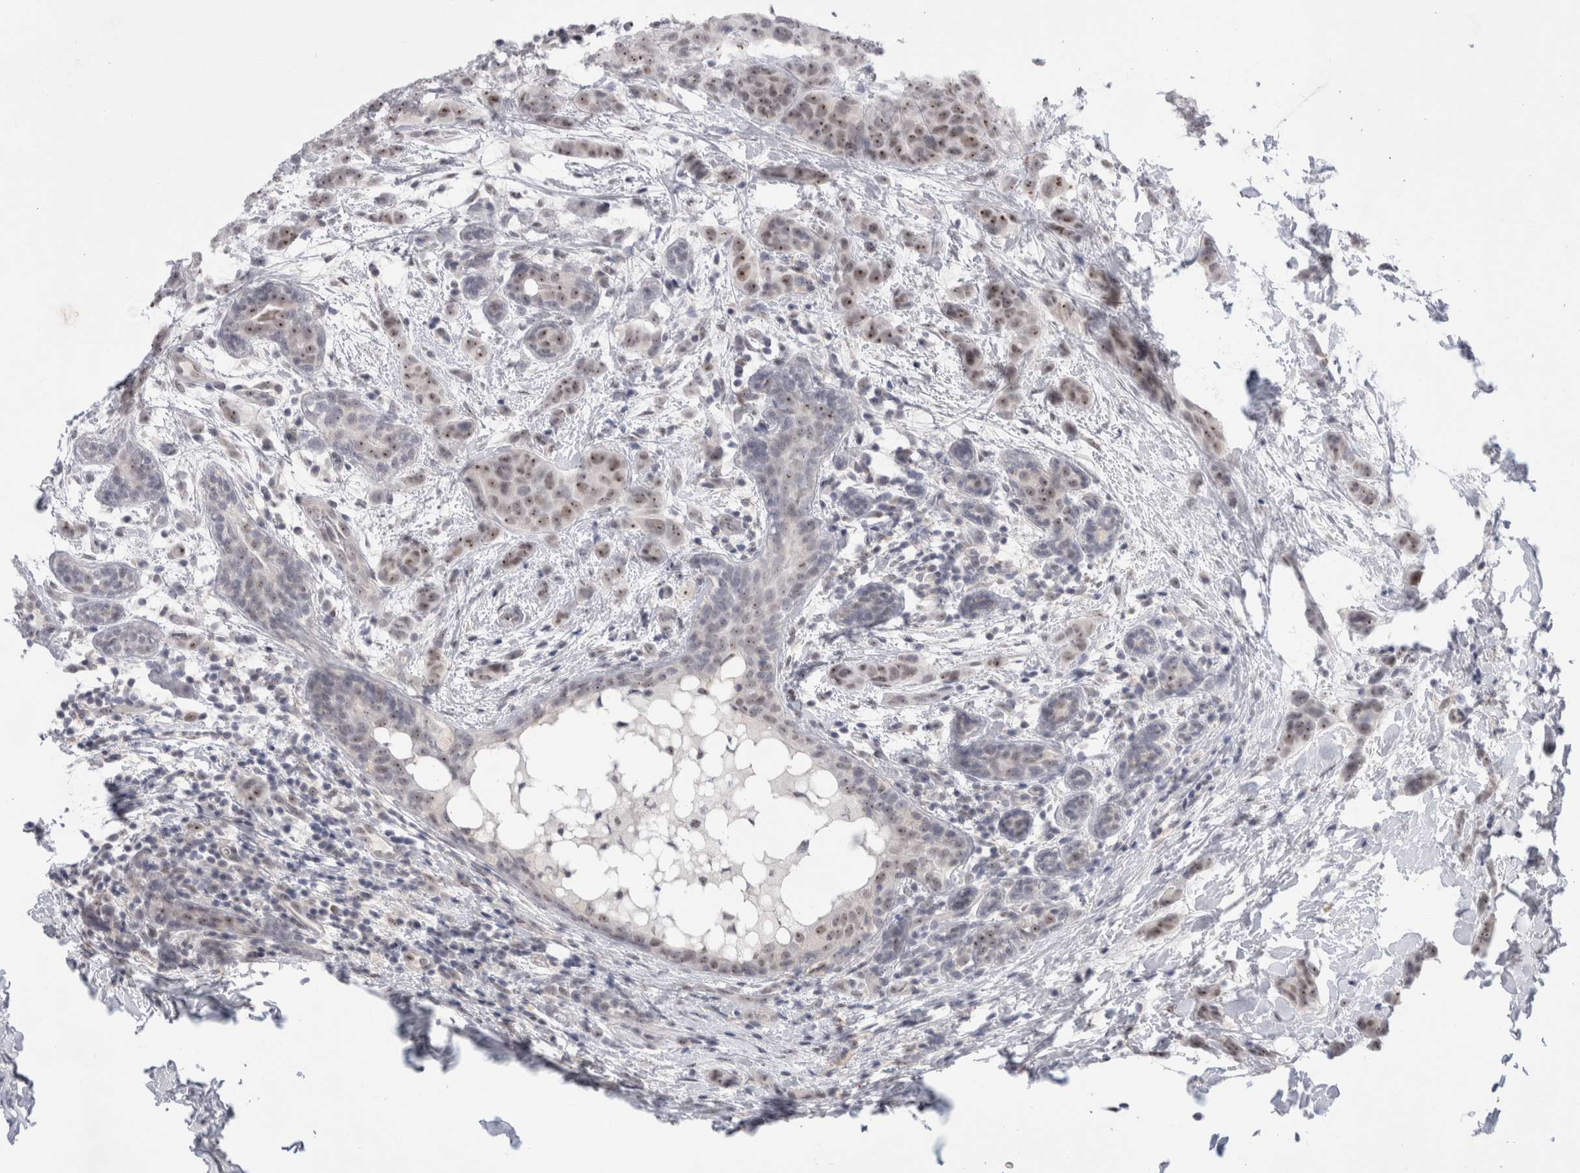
{"staining": {"intensity": "moderate", "quantity": ">75%", "location": "nuclear"}, "tissue": "breast cancer", "cell_type": "Tumor cells", "image_type": "cancer", "snomed": [{"axis": "morphology", "description": "Normal tissue, NOS"}, {"axis": "morphology", "description": "Duct carcinoma"}, {"axis": "topography", "description": "Breast"}], "caption": "Immunohistochemistry of human breast cancer shows medium levels of moderate nuclear positivity in approximately >75% of tumor cells. (DAB IHC with brightfield microscopy, high magnification).", "gene": "CERS5", "patient": {"sex": "female", "age": 40}}